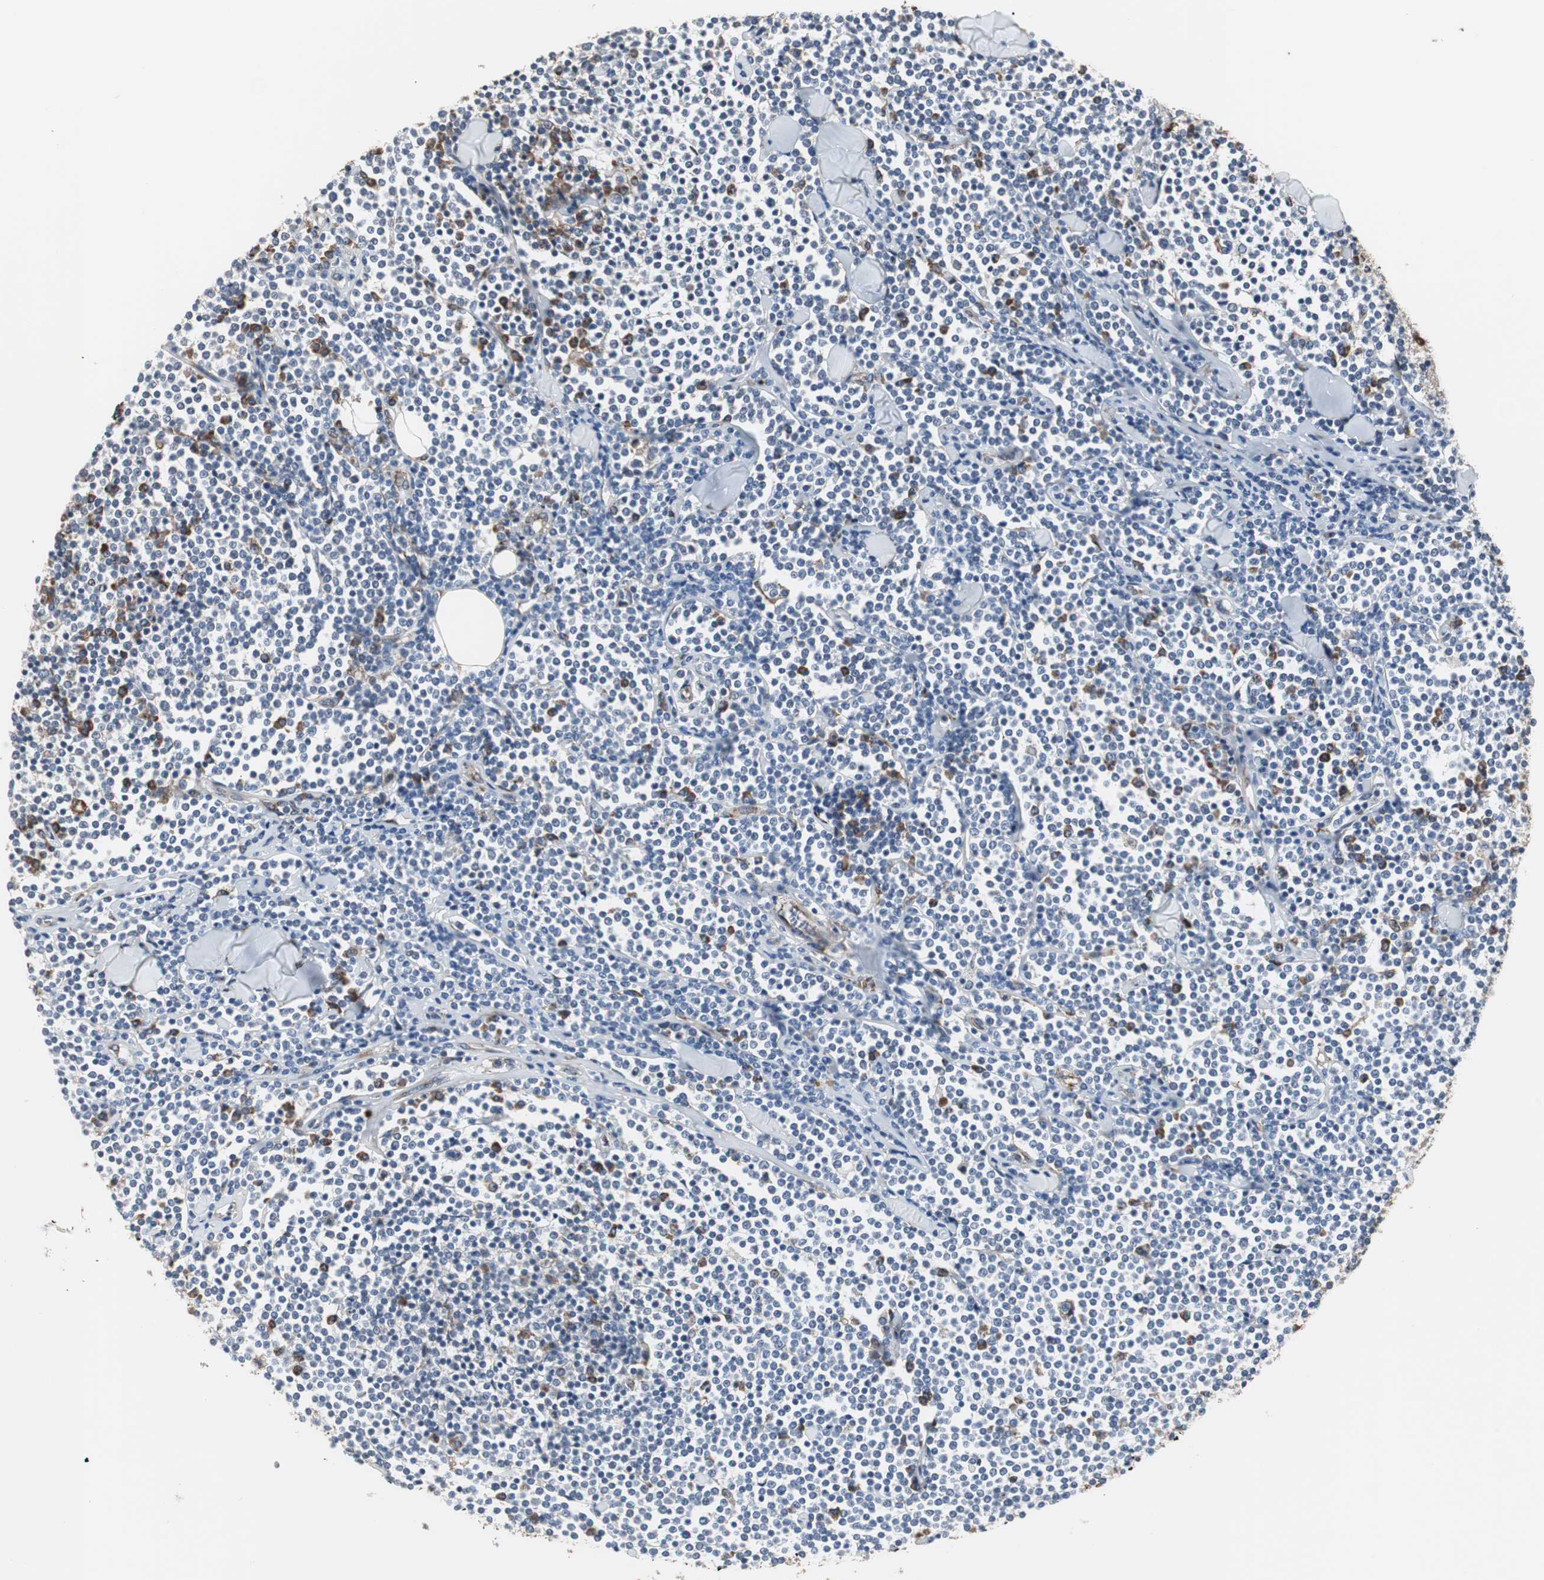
{"staining": {"intensity": "moderate", "quantity": "<25%", "location": "cytoplasmic/membranous"}, "tissue": "lymphoma", "cell_type": "Tumor cells", "image_type": "cancer", "snomed": [{"axis": "morphology", "description": "Malignant lymphoma, non-Hodgkin's type, Low grade"}, {"axis": "topography", "description": "Soft tissue"}], "caption": "About <25% of tumor cells in low-grade malignant lymphoma, non-Hodgkin's type reveal moderate cytoplasmic/membranous protein staining as visualized by brown immunohistochemical staining.", "gene": "CALU", "patient": {"sex": "male", "age": 92}}